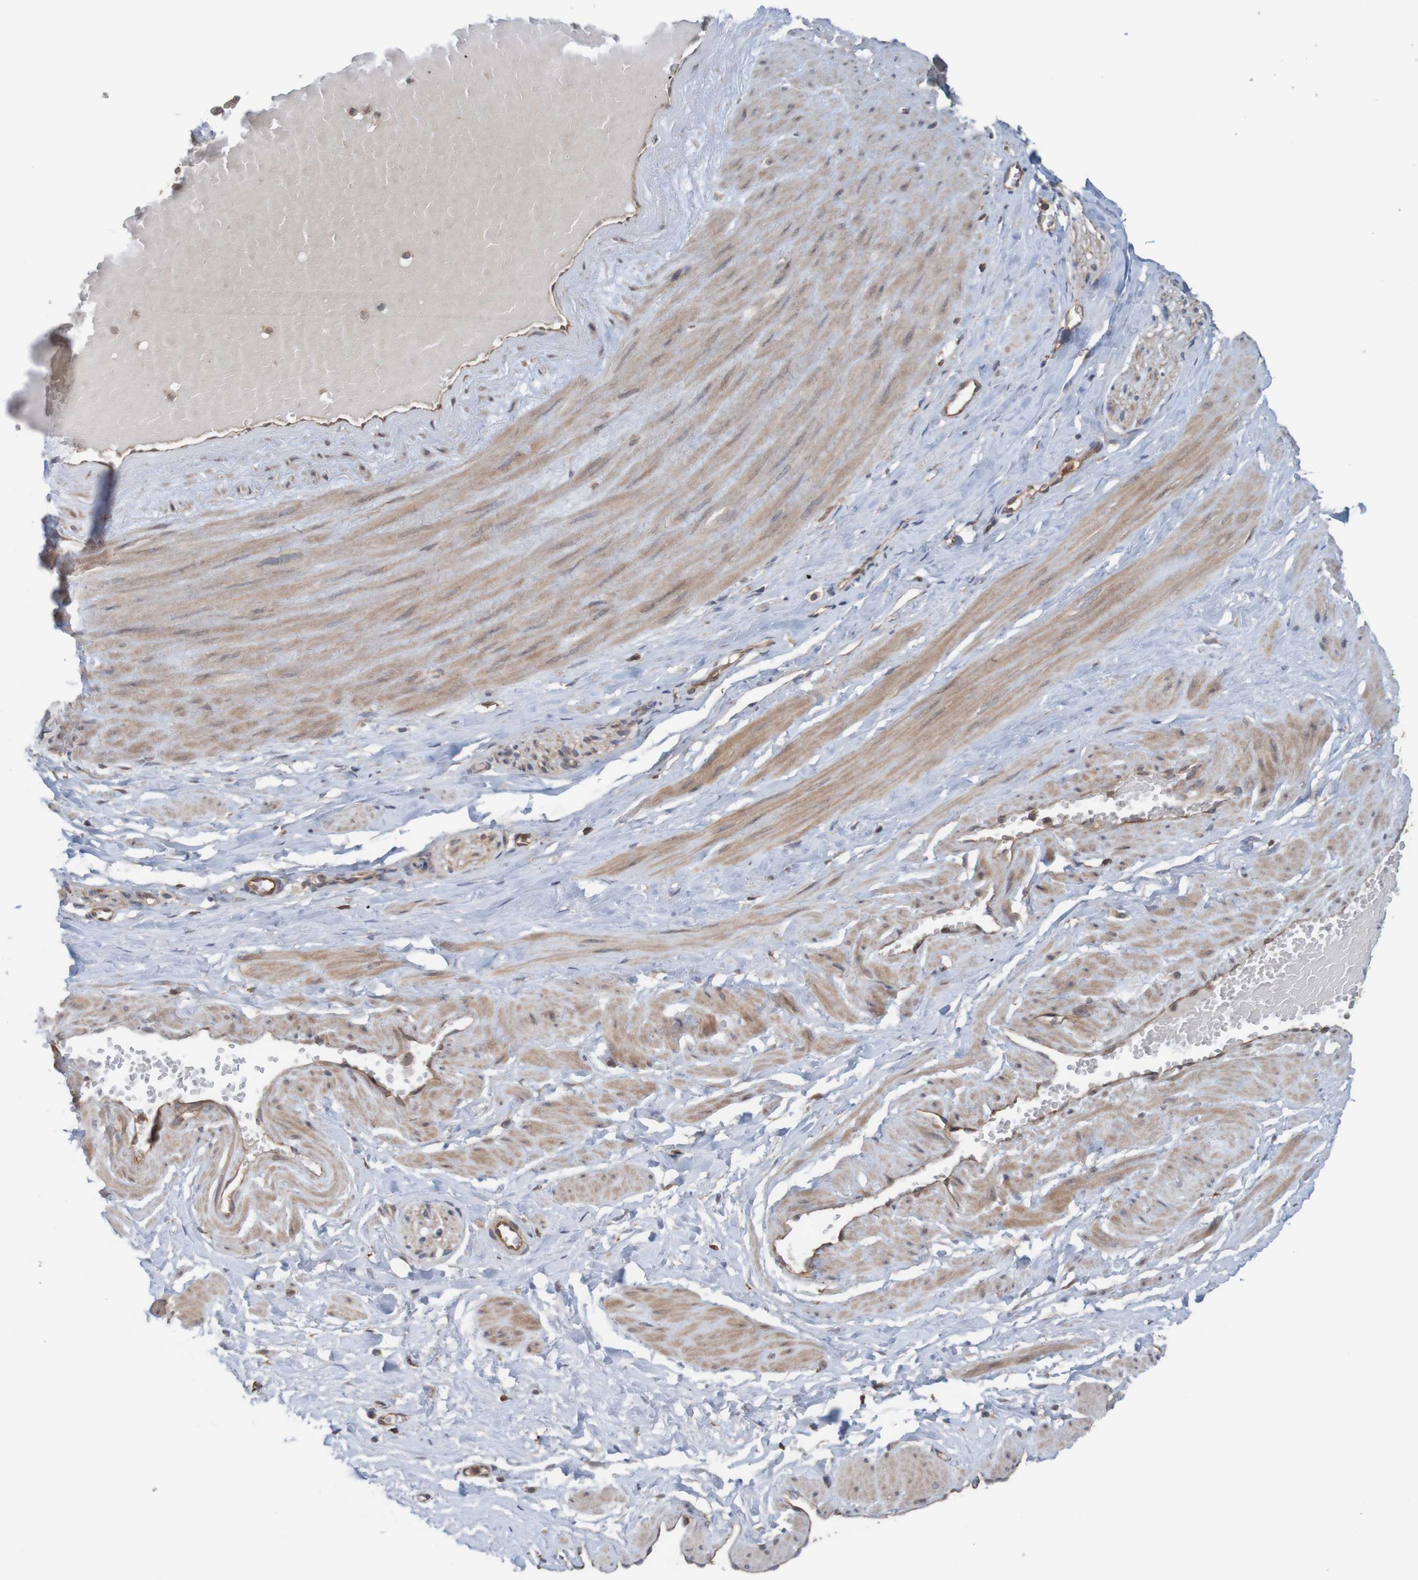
{"staining": {"intensity": "moderate", "quantity": "25%-75%", "location": "cytoplasmic/membranous"}, "tissue": "adipose tissue", "cell_type": "Adipocytes", "image_type": "normal", "snomed": [{"axis": "morphology", "description": "Normal tissue, NOS"}, {"axis": "topography", "description": "Soft tissue"}, {"axis": "topography", "description": "Vascular tissue"}], "caption": "Normal adipose tissue was stained to show a protein in brown. There is medium levels of moderate cytoplasmic/membranous positivity in approximately 25%-75% of adipocytes.", "gene": "ARHGEF11", "patient": {"sex": "female", "age": 35}}